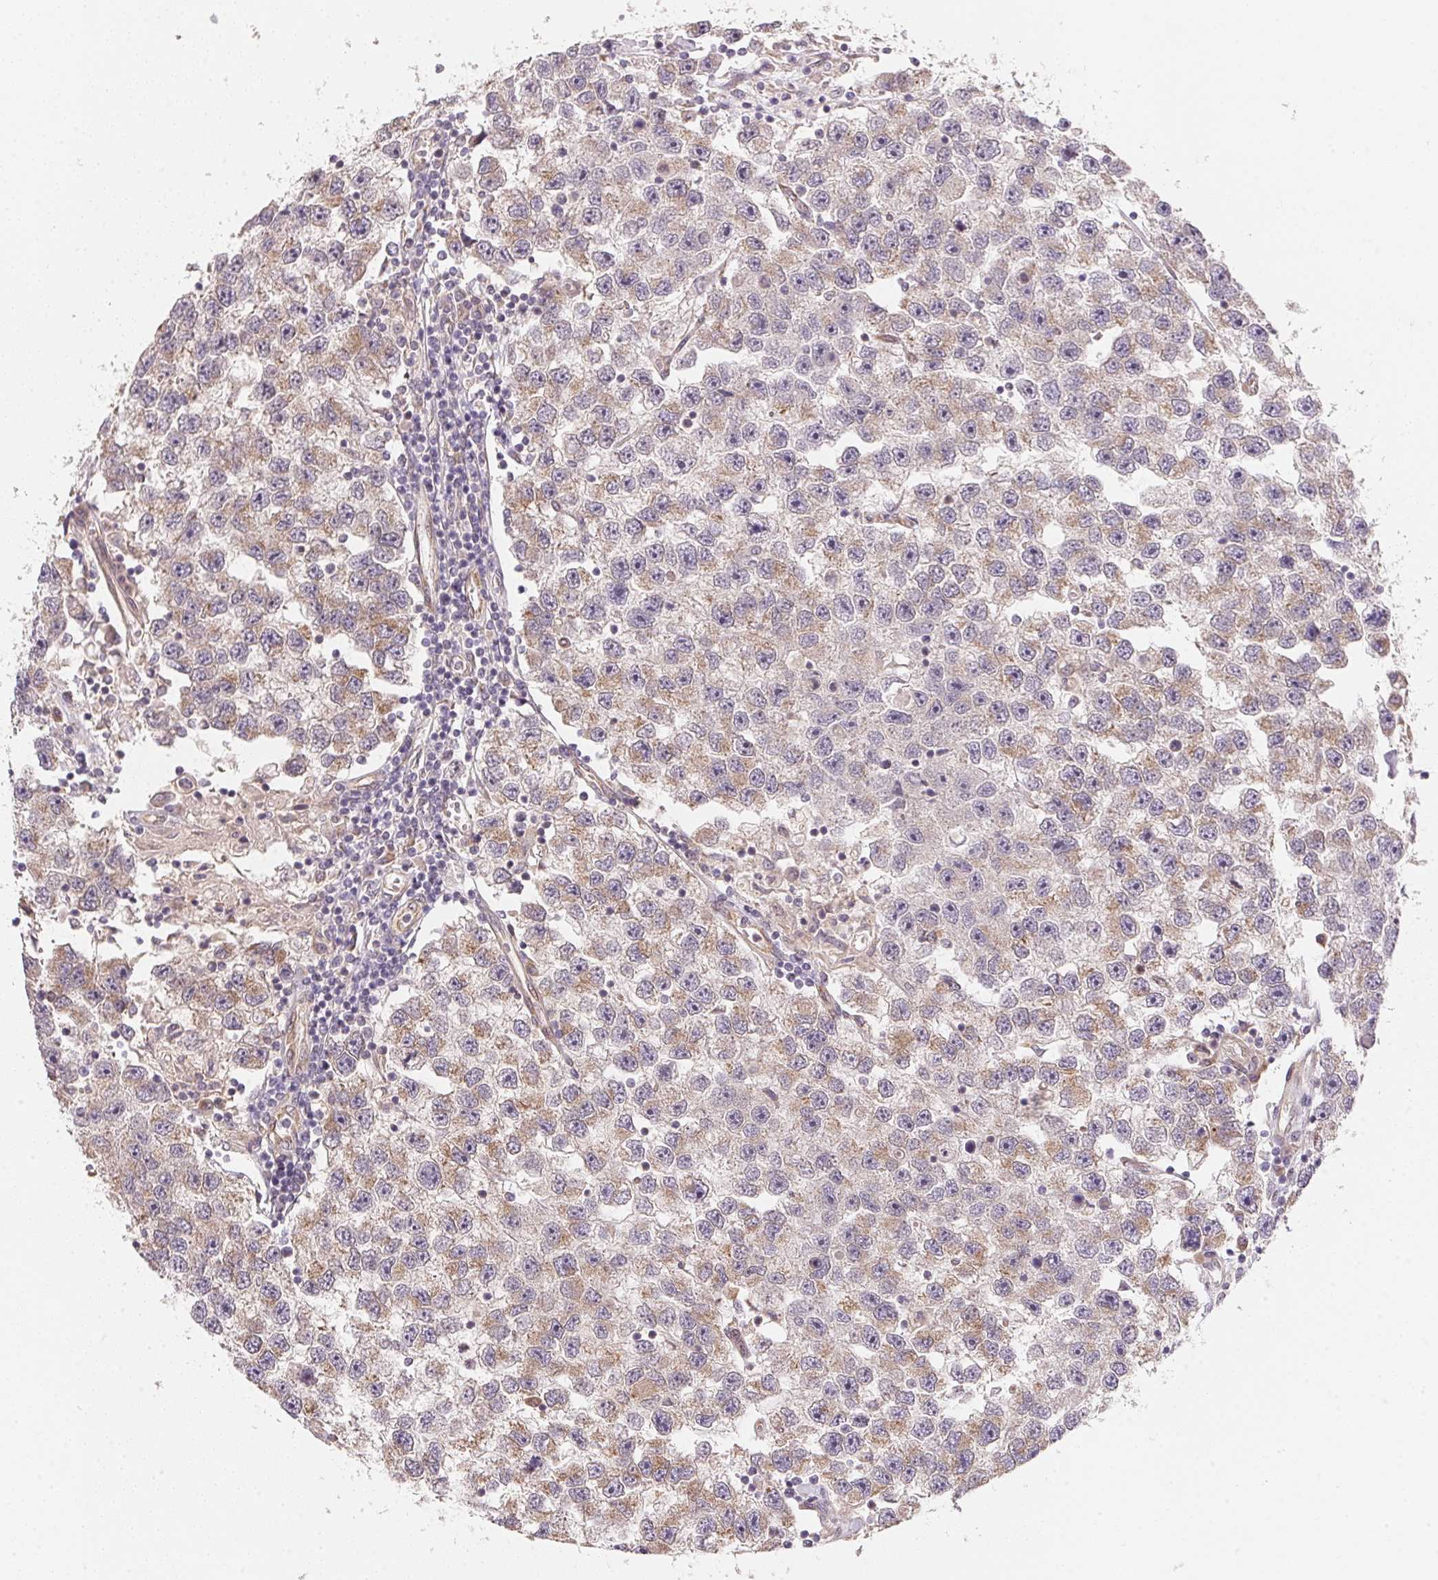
{"staining": {"intensity": "weak", "quantity": "25%-75%", "location": "cytoplasmic/membranous"}, "tissue": "testis cancer", "cell_type": "Tumor cells", "image_type": "cancer", "snomed": [{"axis": "morphology", "description": "Seminoma, NOS"}, {"axis": "topography", "description": "Testis"}], "caption": "An IHC histopathology image of tumor tissue is shown. Protein staining in brown shows weak cytoplasmic/membranous positivity in testis cancer within tumor cells.", "gene": "EI24", "patient": {"sex": "male", "age": 26}}